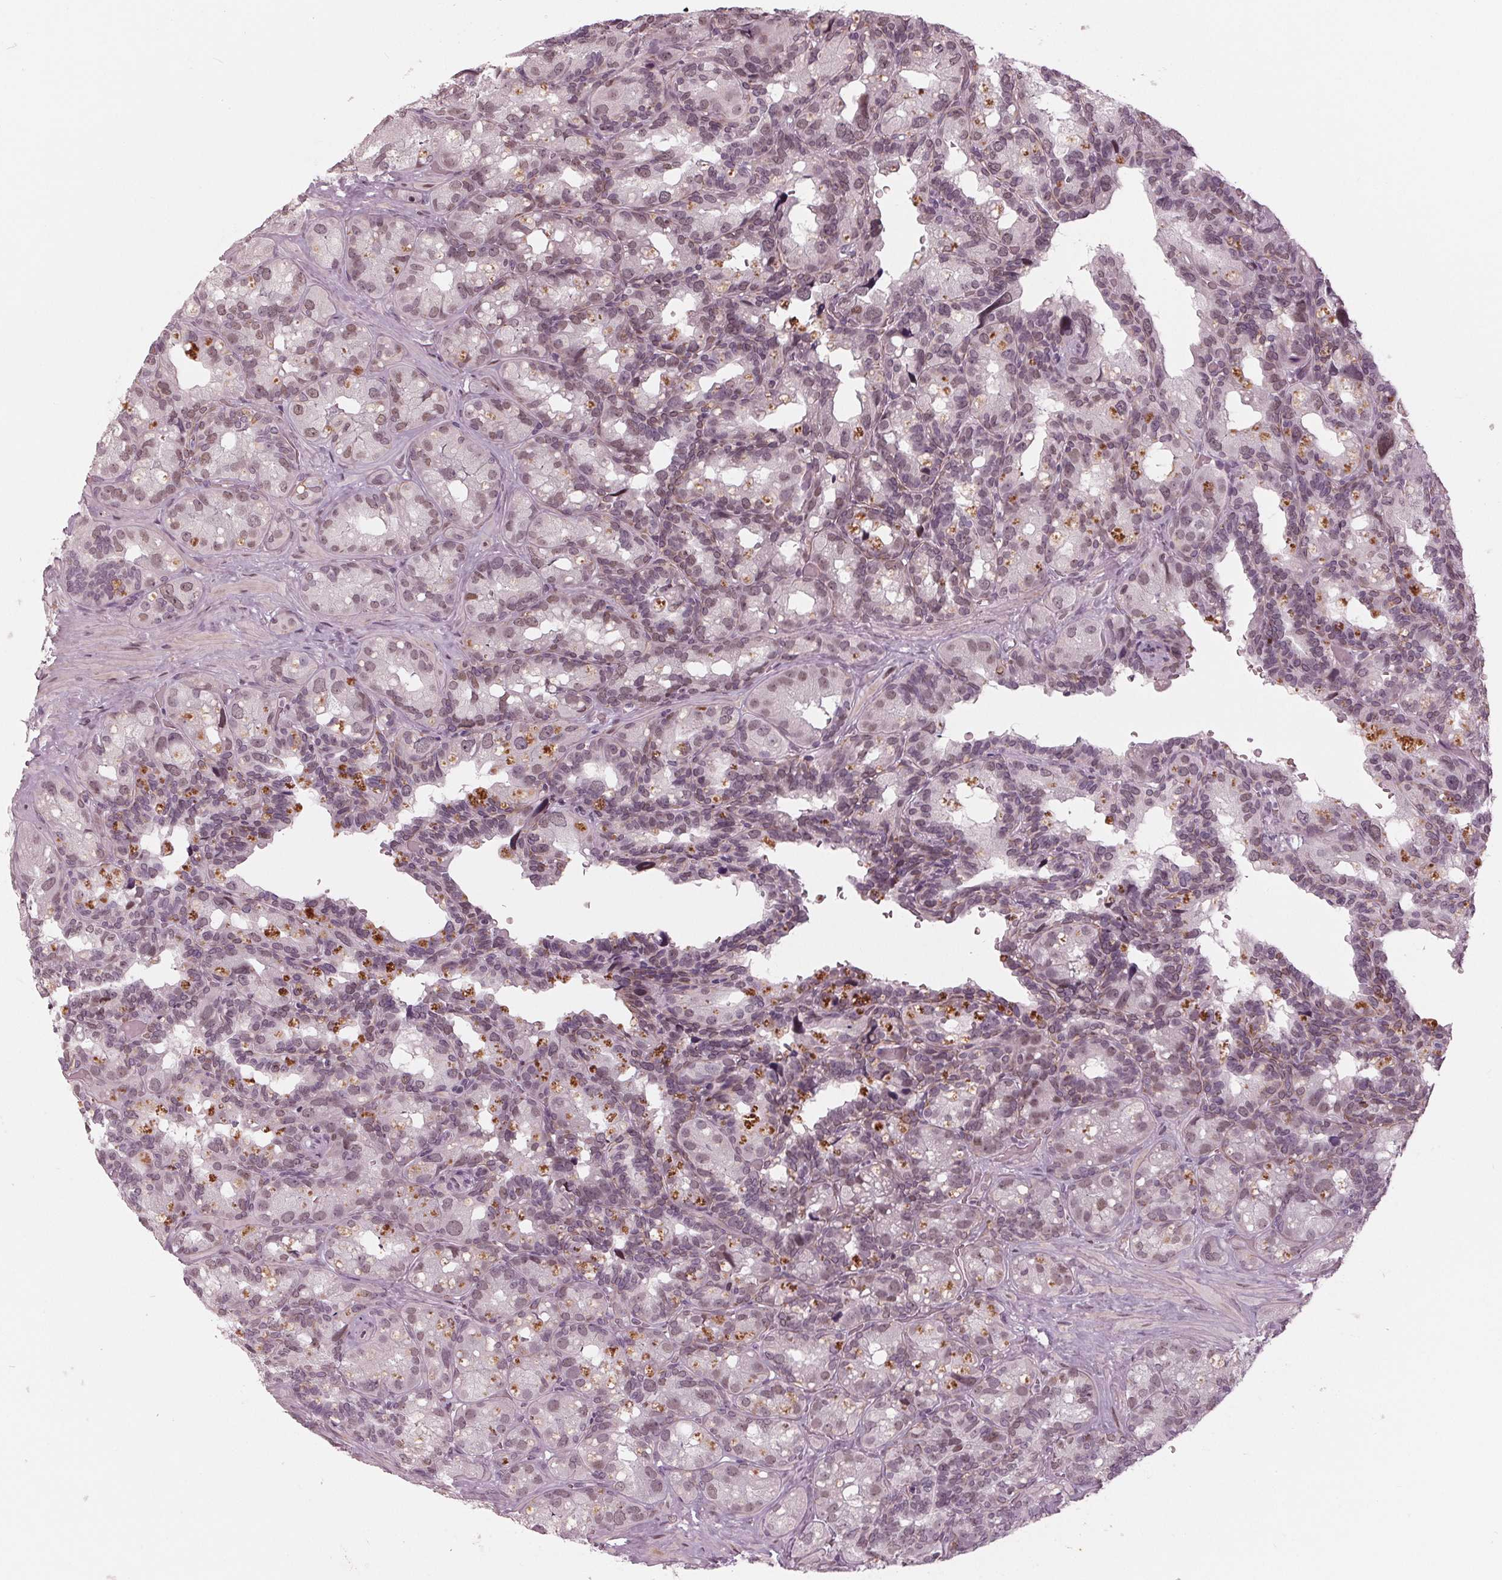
{"staining": {"intensity": "weak", "quantity": "25%-75%", "location": "nuclear"}, "tissue": "seminal vesicle", "cell_type": "Glandular cells", "image_type": "normal", "snomed": [{"axis": "morphology", "description": "Normal tissue, NOS"}, {"axis": "topography", "description": "Seminal veicle"}], "caption": "Glandular cells exhibit low levels of weak nuclear expression in approximately 25%-75% of cells in benign seminal vesicle. Using DAB (3,3'-diaminobenzidine) (brown) and hematoxylin (blue) stains, captured at high magnification using brightfield microscopy.", "gene": "DNMT3L", "patient": {"sex": "male", "age": 60}}